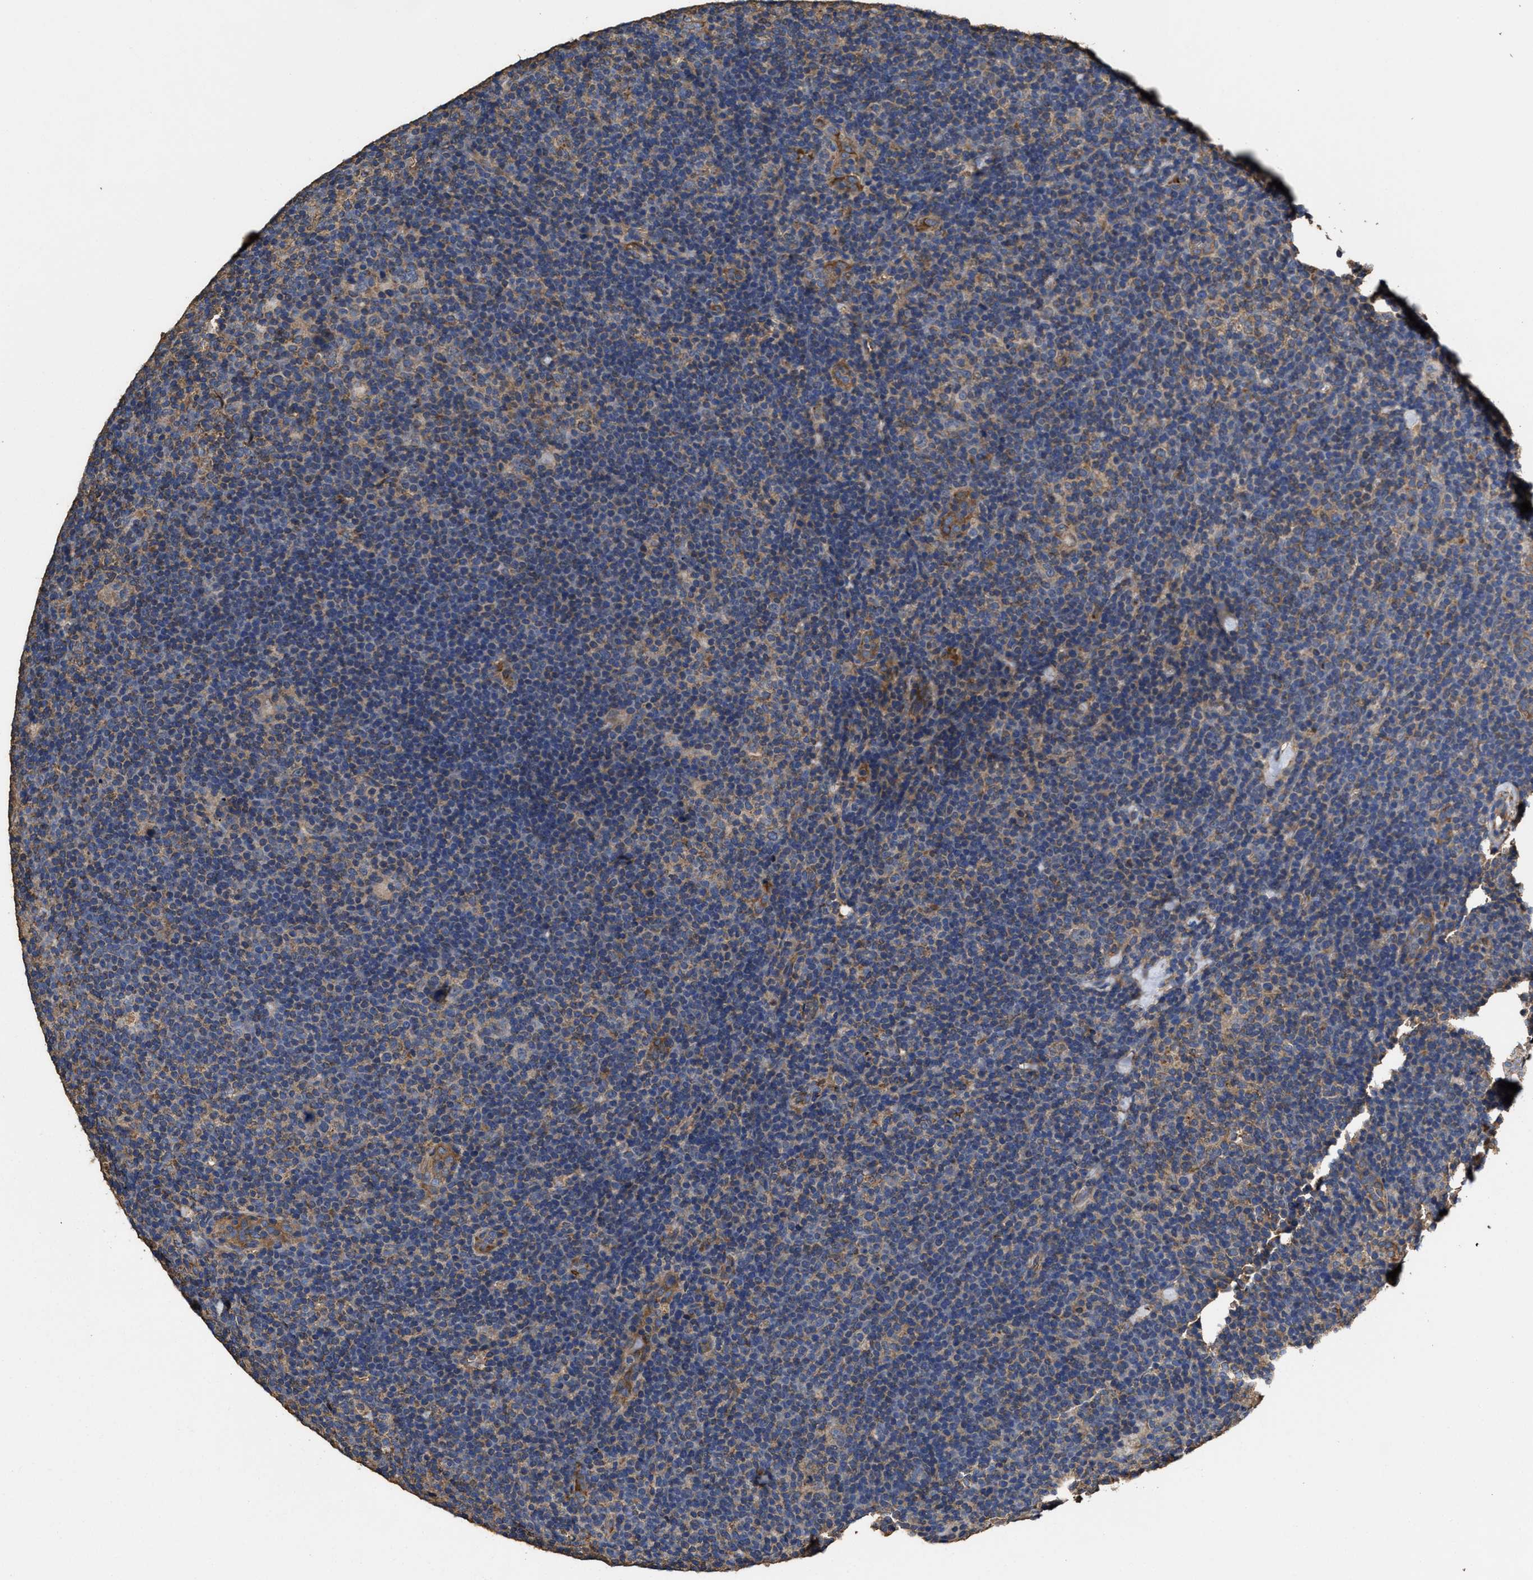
{"staining": {"intensity": "weak", "quantity": "25%-75%", "location": "cytoplasmic/membranous"}, "tissue": "lymphoma", "cell_type": "Tumor cells", "image_type": "cancer", "snomed": [{"axis": "morphology", "description": "Hodgkin's disease, NOS"}, {"axis": "topography", "description": "Lymph node"}], "caption": "IHC staining of lymphoma, which displays low levels of weak cytoplasmic/membranous staining in about 25%-75% of tumor cells indicating weak cytoplasmic/membranous protein expression. The staining was performed using DAB (3,3'-diaminobenzidine) (brown) for protein detection and nuclei were counterstained in hematoxylin (blue).", "gene": "SFXN4", "patient": {"sex": "female", "age": 57}}